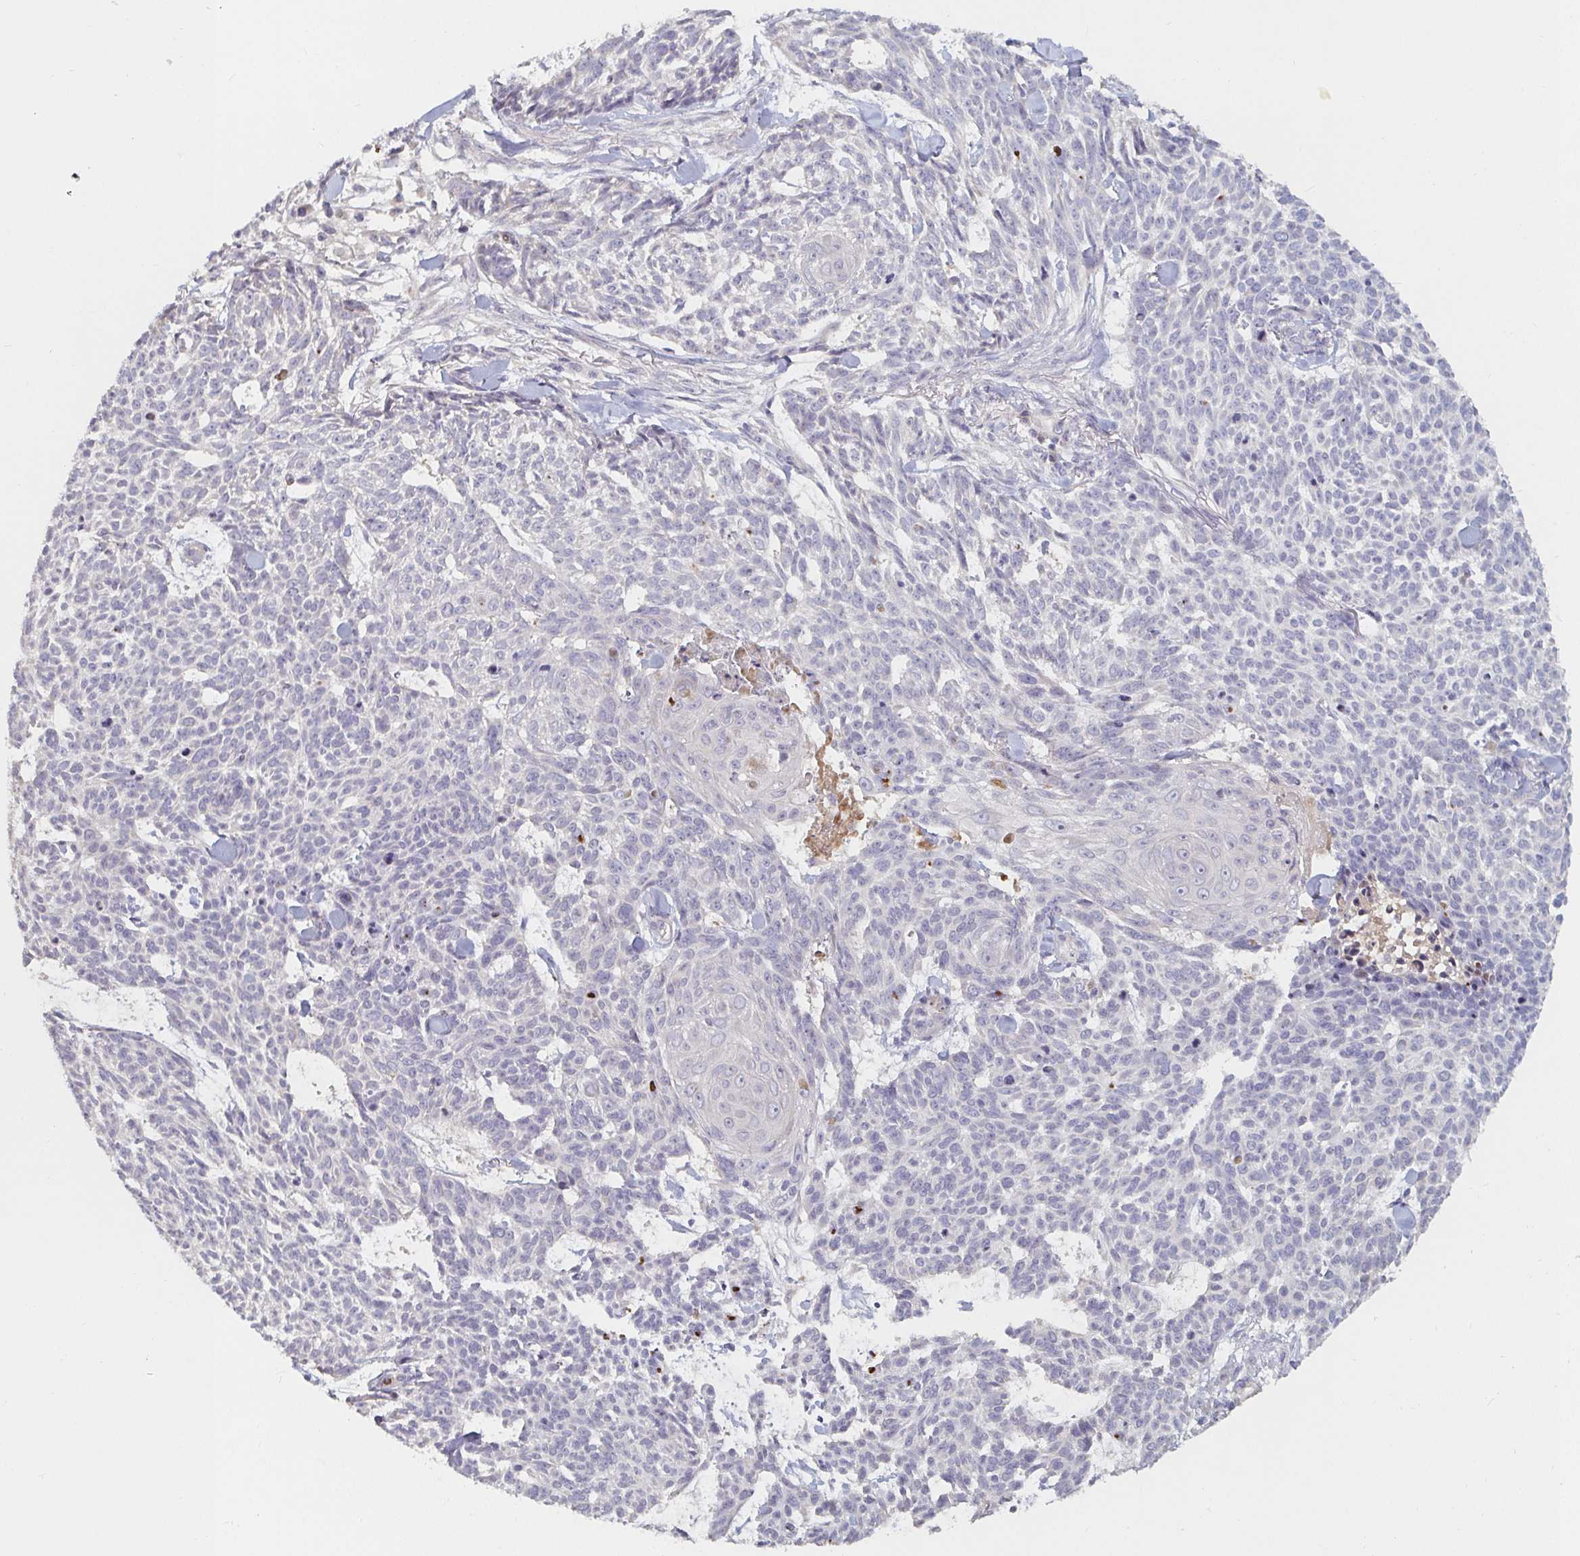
{"staining": {"intensity": "negative", "quantity": "none", "location": "none"}, "tissue": "skin cancer", "cell_type": "Tumor cells", "image_type": "cancer", "snomed": [{"axis": "morphology", "description": "Basal cell carcinoma"}, {"axis": "topography", "description": "Skin"}], "caption": "Skin cancer was stained to show a protein in brown. There is no significant positivity in tumor cells.", "gene": "NME9", "patient": {"sex": "female", "age": 93}}